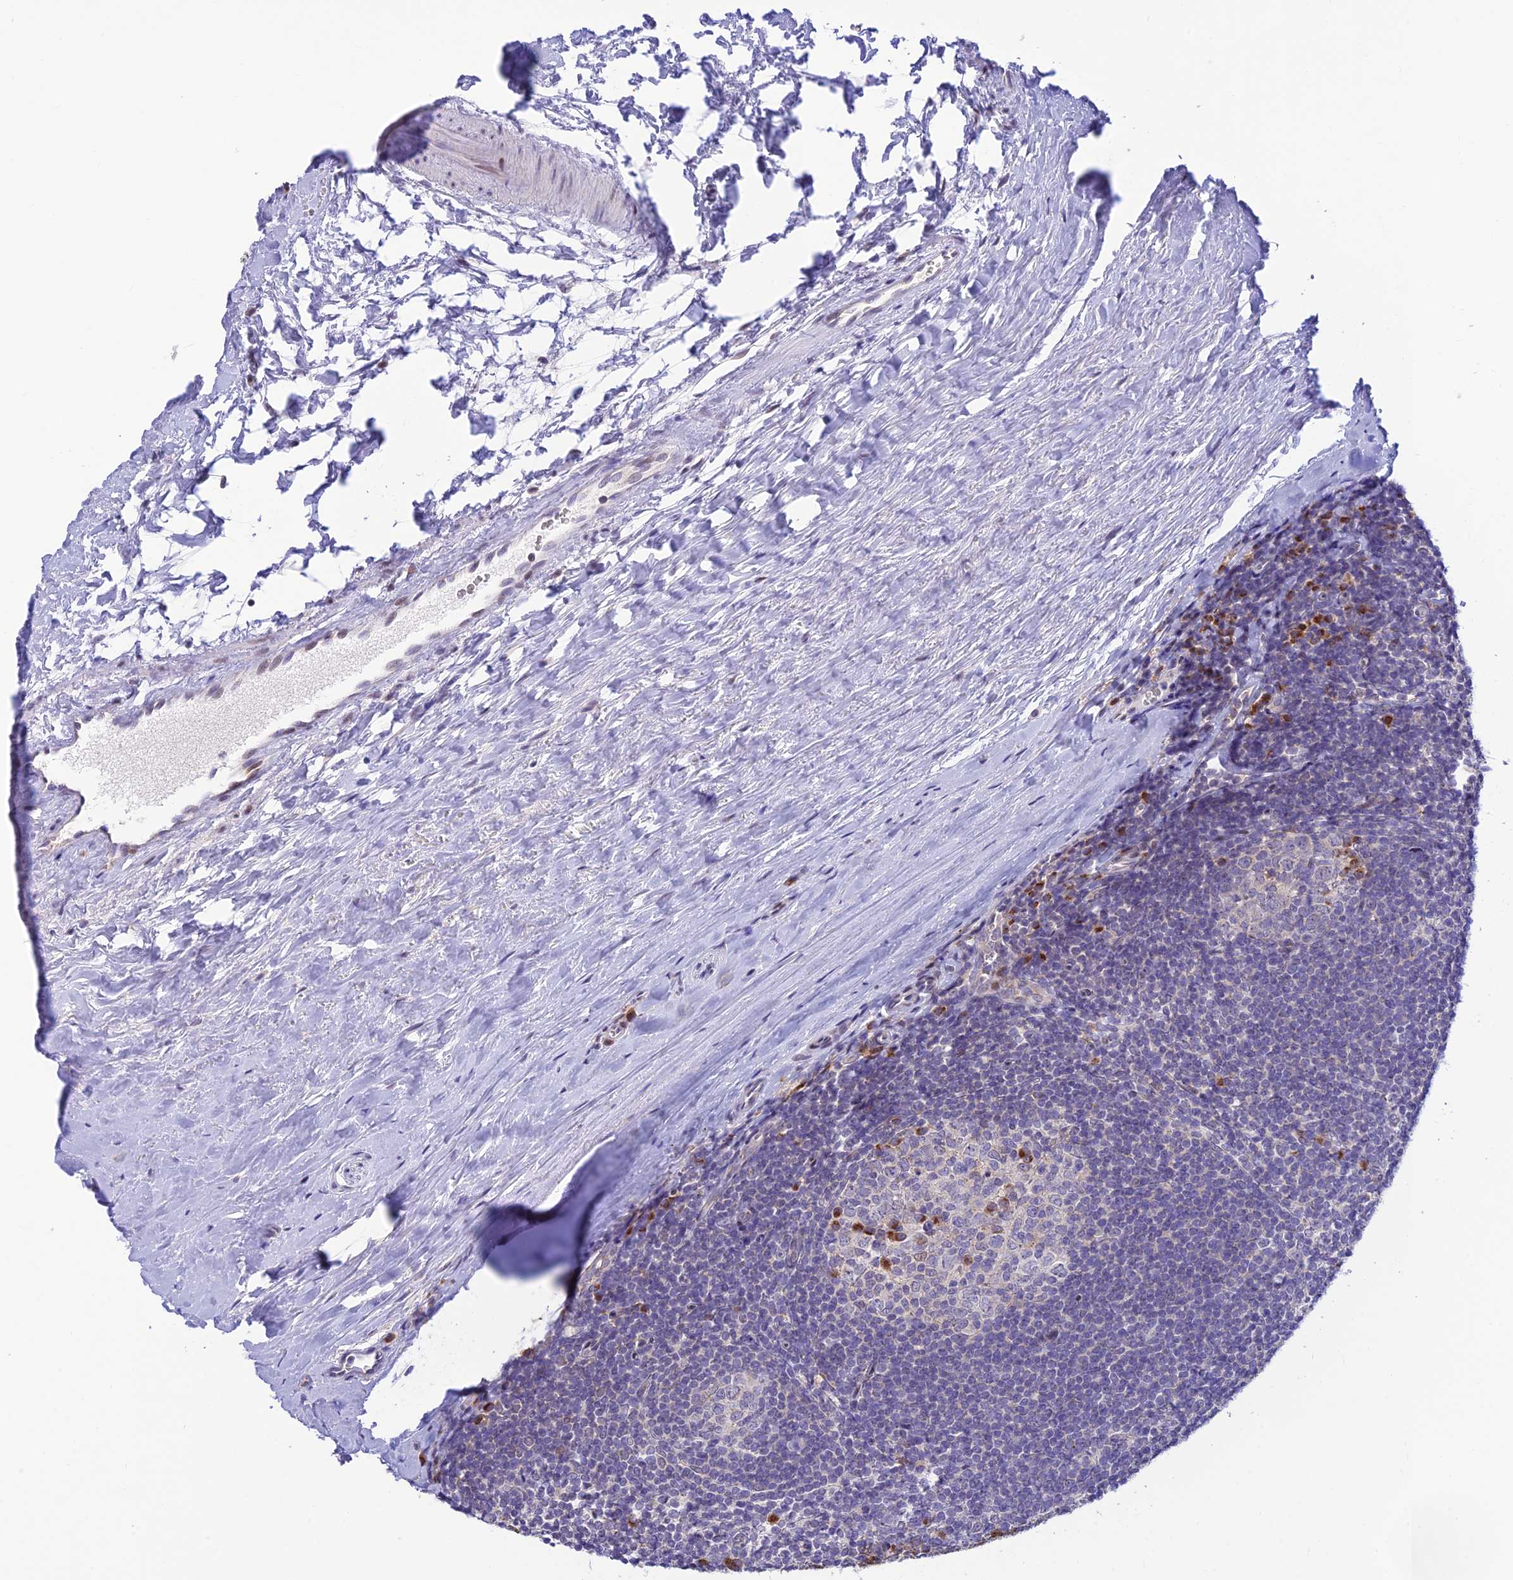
{"staining": {"intensity": "moderate", "quantity": "<25%", "location": "cytoplasmic/membranous"}, "tissue": "tonsil", "cell_type": "Germinal center cells", "image_type": "normal", "snomed": [{"axis": "morphology", "description": "Normal tissue, NOS"}, {"axis": "topography", "description": "Tonsil"}], "caption": "The histopathology image shows staining of unremarkable tonsil, revealing moderate cytoplasmic/membranous protein expression (brown color) within germinal center cells.", "gene": "INKA1", "patient": {"sex": "male", "age": 27}}